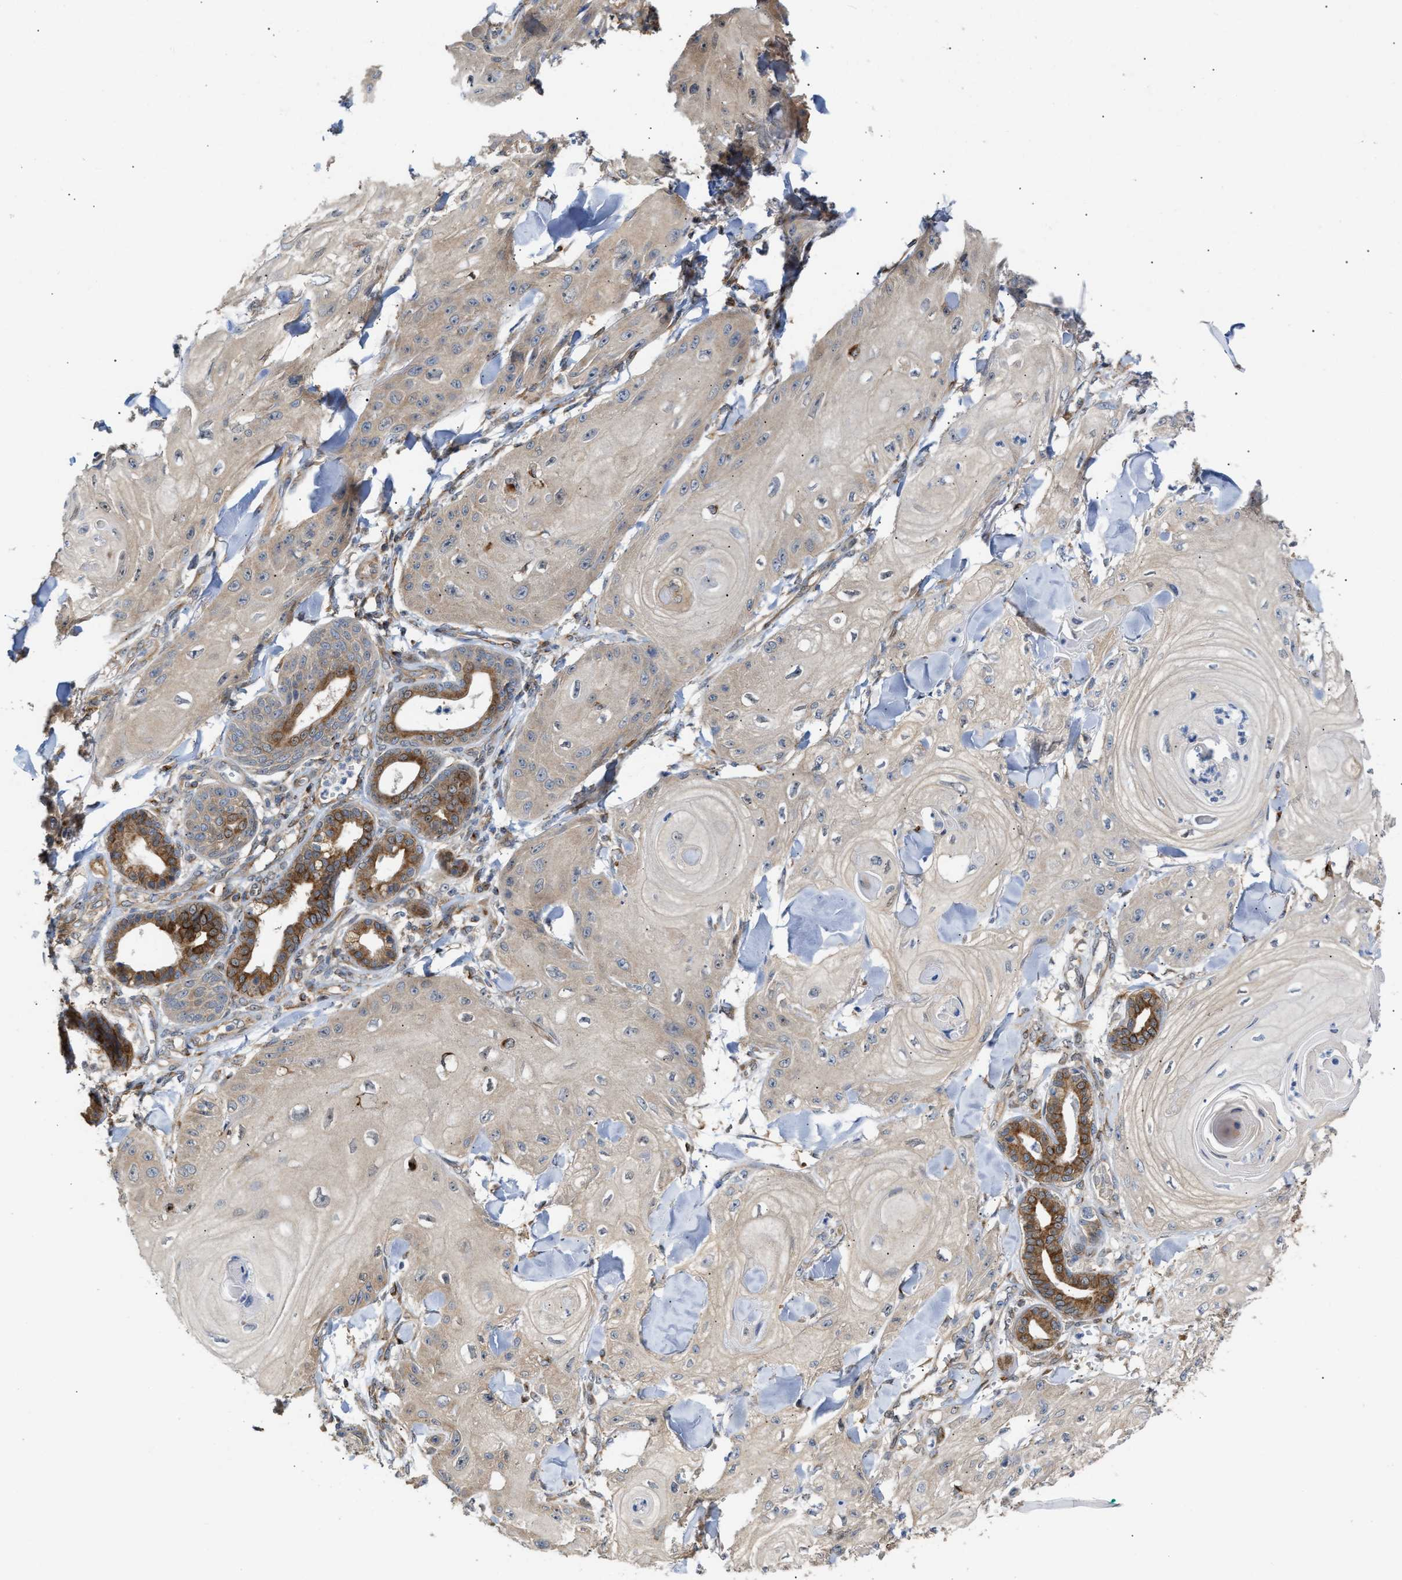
{"staining": {"intensity": "negative", "quantity": "none", "location": "none"}, "tissue": "skin cancer", "cell_type": "Tumor cells", "image_type": "cancer", "snomed": [{"axis": "morphology", "description": "Squamous cell carcinoma, NOS"}, {"axis": "topography", "description": "Skin"}], "caption": "Tumor cells show no significant positivity in skin cancer. (IHC, brightfield microscopy, high magnification).", "gene": "BBLN", "patient": {"sex": "male", "age": 74}}